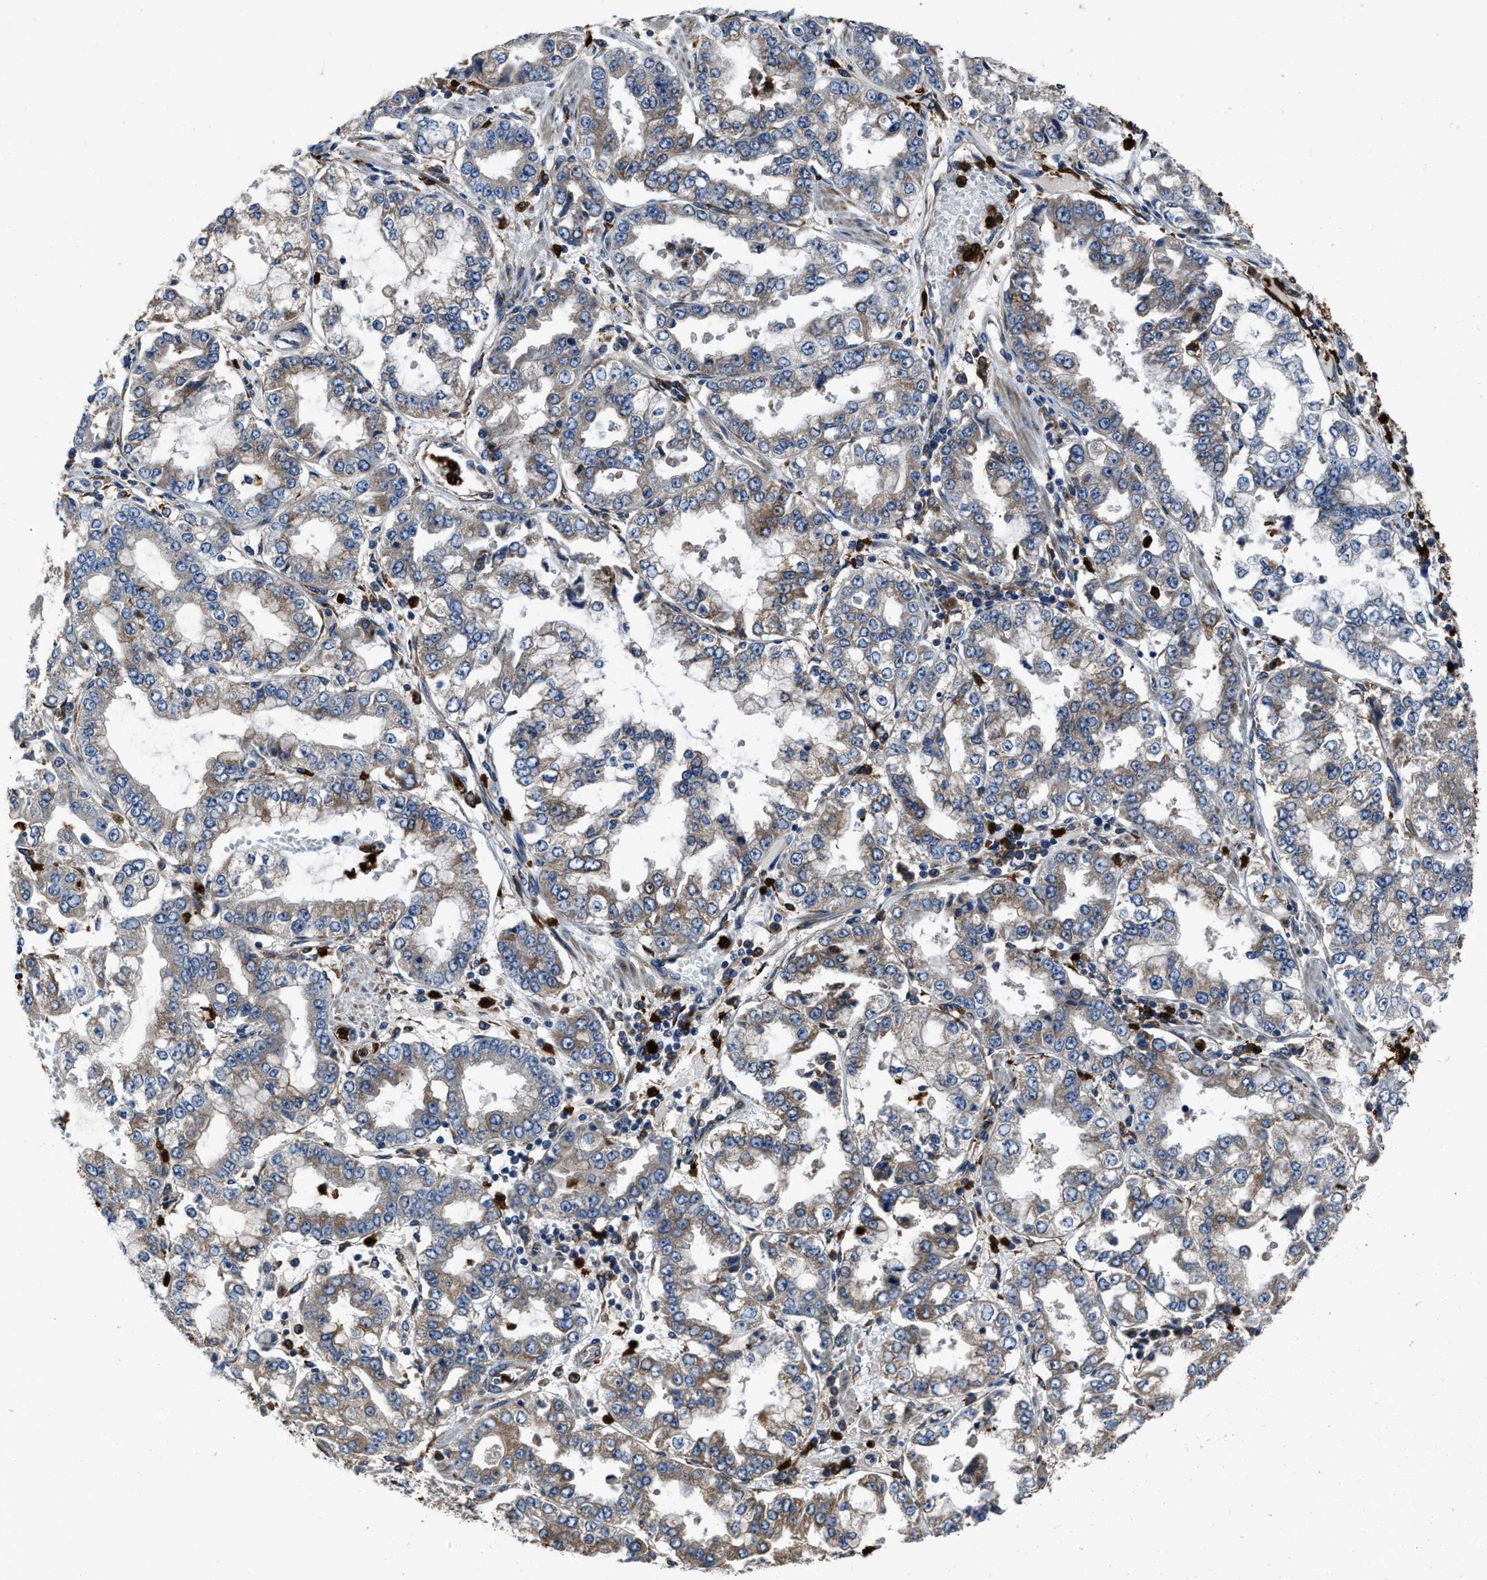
{"staining": {"intensity": "weak", "quantity": "25%-75%", "location": "cytoplasmic/membranous"}, "tissue": "stomach cancer", "cell_type": "Tumor cells", "image_type": "cancer", "snomed": [{"axis": "morphology", "description": "Adenocarcinoma, NOS"}, {"axis": "topography", "description": "Stomach"}], "caption": "The photomicrograph reveals staining of stomach cancer, revealing weak cytoplasmic/membranous protein expression (brown color) within tumor cells.", "gene": "ANGPT1", "patient": {"sex": "male", "age": 76}}